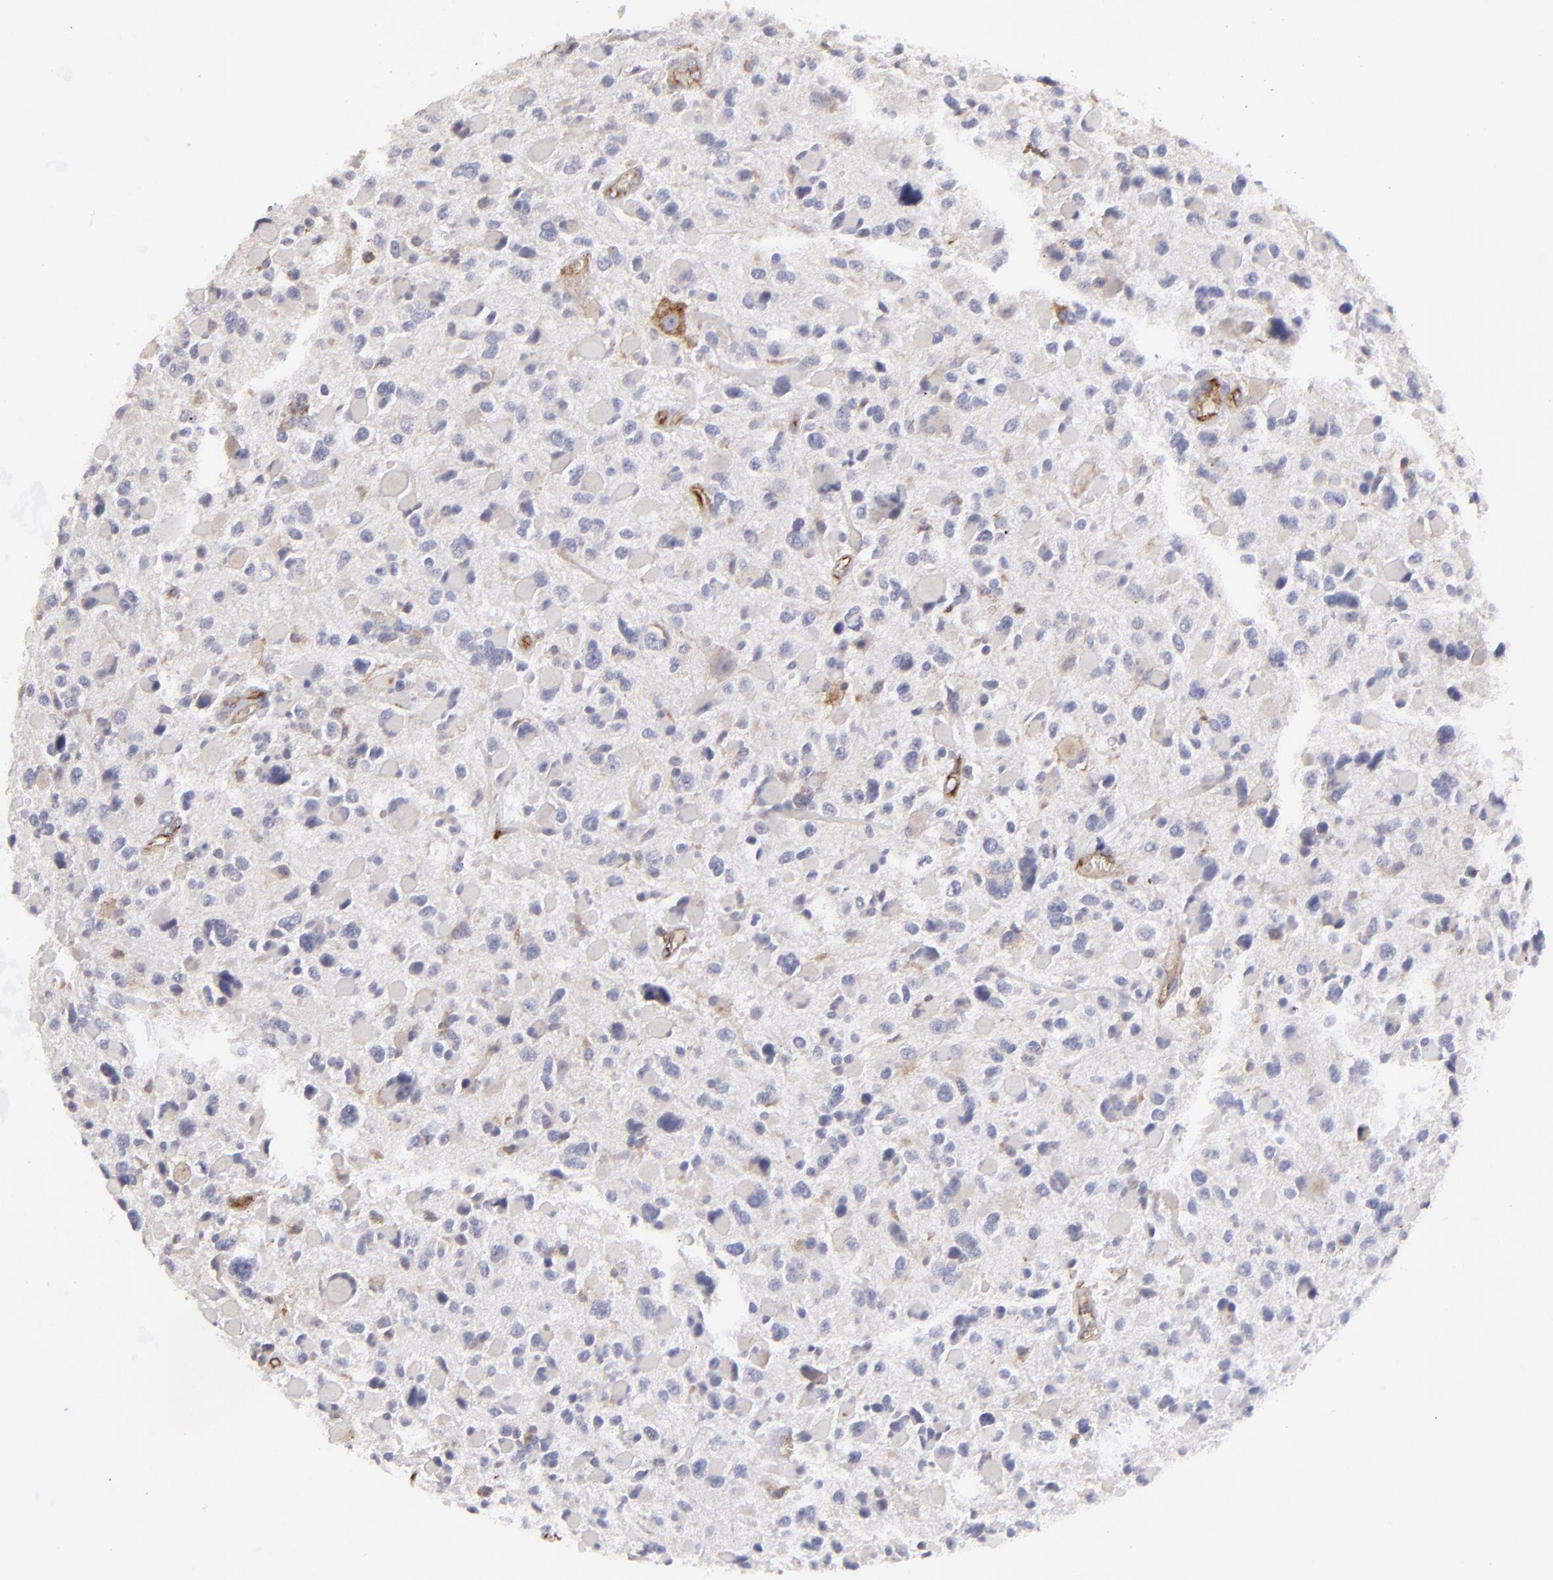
{"staining": {"intensity": "negative", "quantity": "none", "location": "none"}, "tissue": "glioma", "cell_type": "Tumor cells", "image_type": "cancer", "snomed": [{"axis": "morphology", "description": "Glioma, malignant, High grade"}, {"axis": "topography", "description": "Brain"}], "caption": "This image is of malignant high-grade glioma stained with immunohistochemistry (IHC) to label a protein in brown with the nuclei are counter-stained blue. There is no positivity in tumor cells.", "gene": "DYSF", "patient": {"sex": "female", "age": 37}}